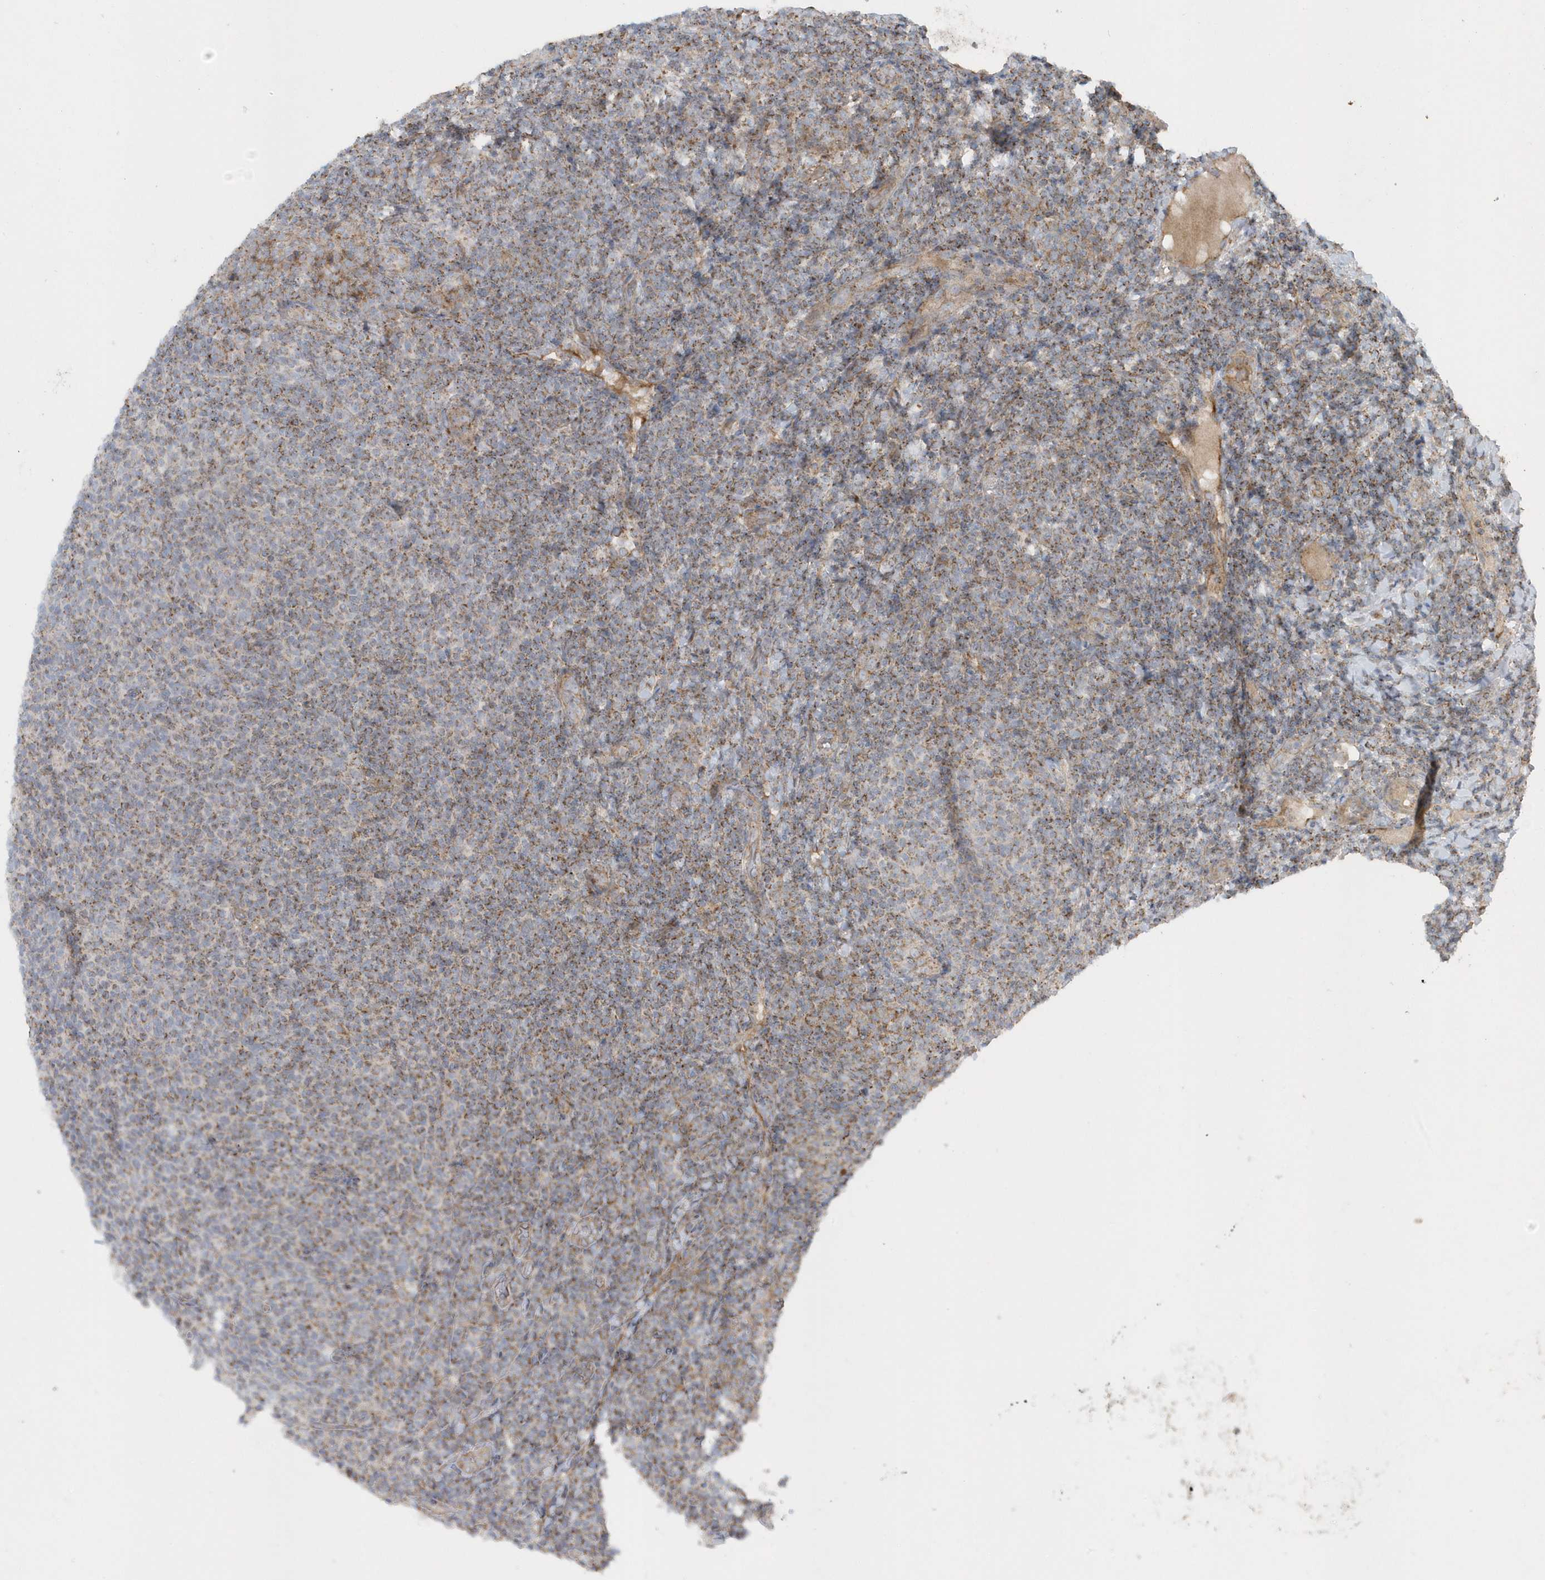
{"staining": {"intensity": "moderate", "quantity": "25%-75%", "location": "cytoplasmic/membranous"}, "tissue": "lymphoma", "cell_type": "Tumor cells", "image_type": "cancer", "snomed": [{"axis": "morphology", "description": "Malignant lymphoma, non-Hodgkin's type, Low grade"}, {"axis": "topography", "description": "Lymph node"}], "caption": "Protein expression analysis of lymphoma demonstrates moderate cytoplasmic/membranous staining in about 25%-75% of tumor cells.", "gene": "SLC38A2", "patient": {"sex": "male", "age": 66}}